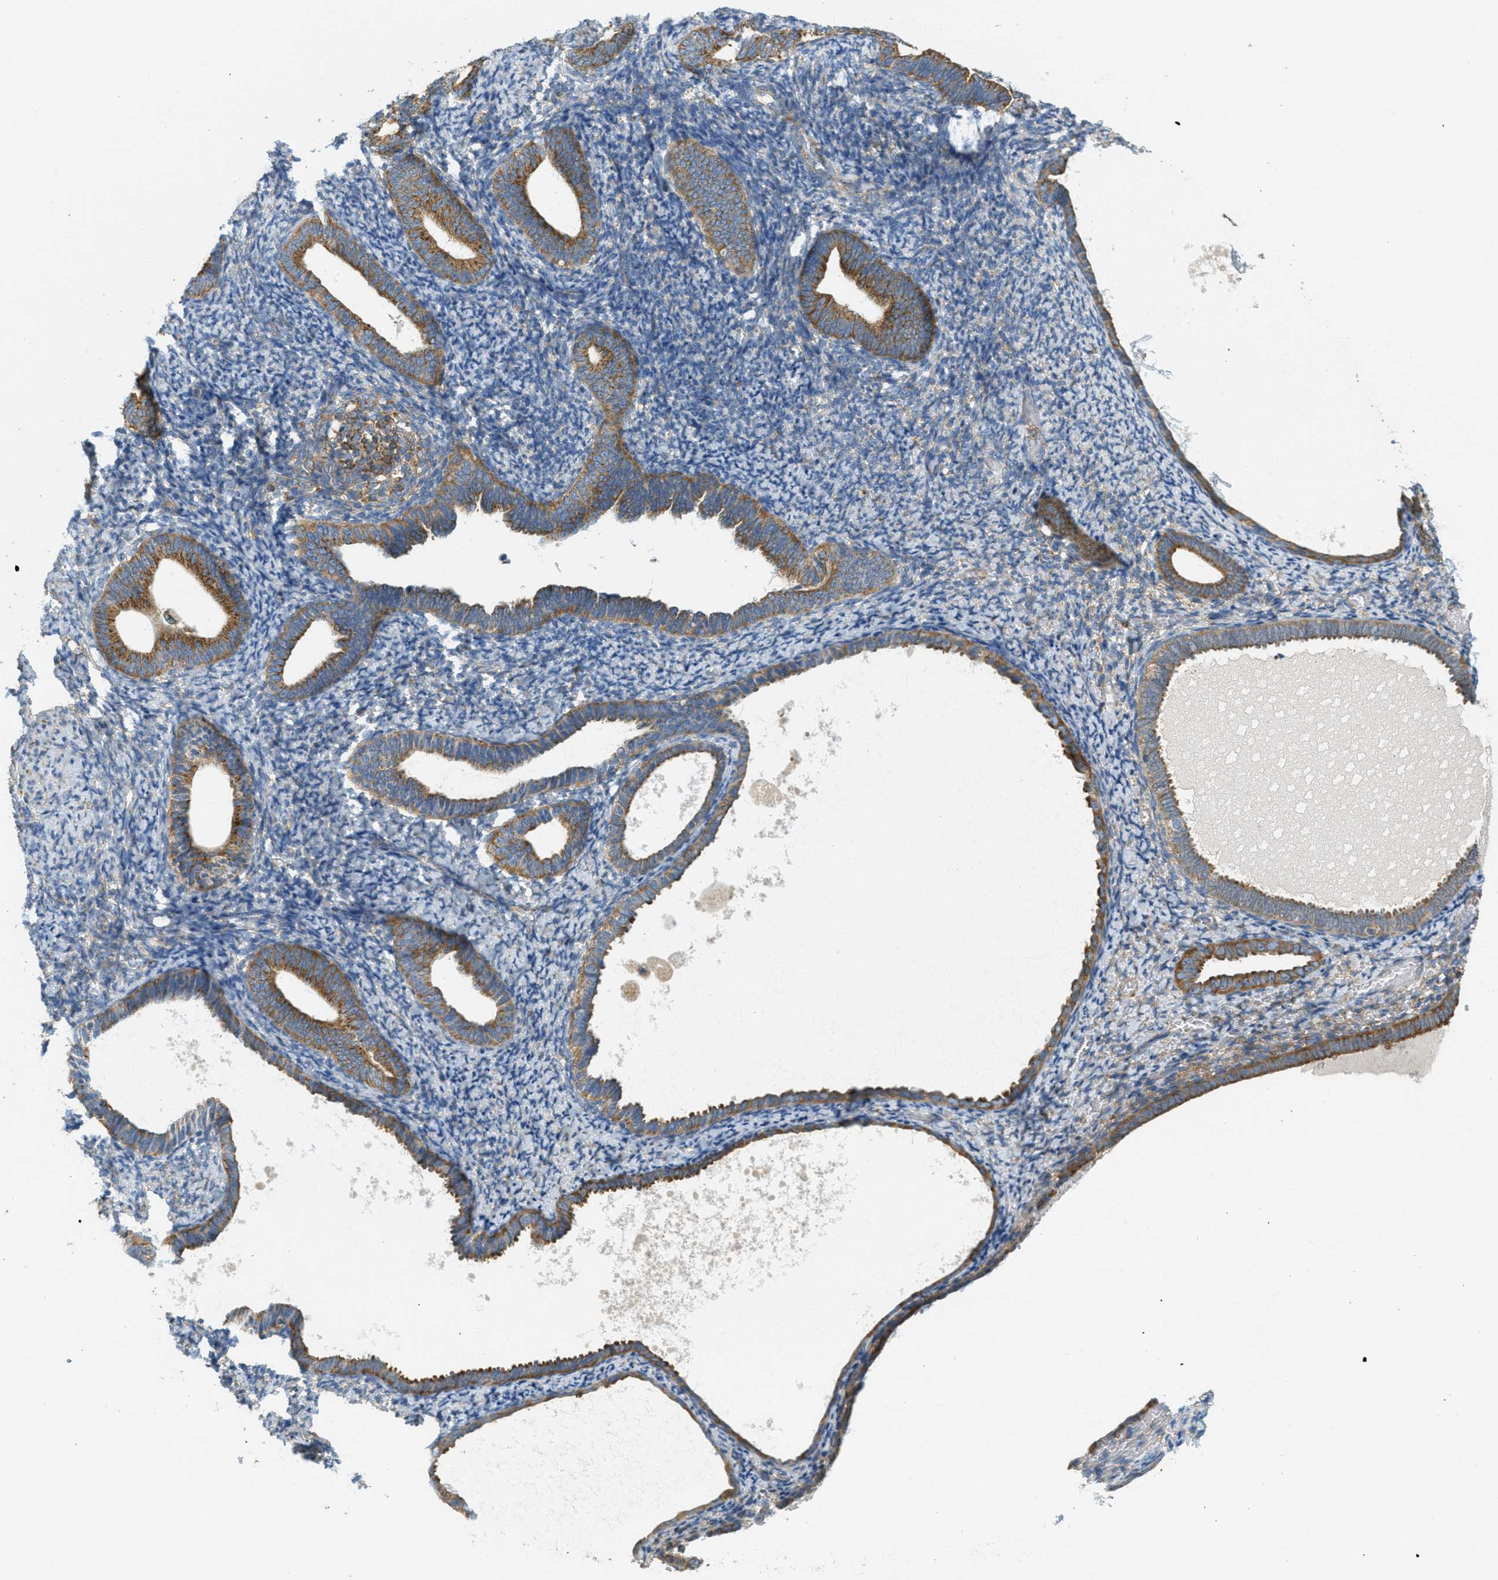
{"staining": {"intensity": "weak", "quantity": "<25%", "location": "cytoplasmic/membranous"}, "tissue": "endometrium", "cell_type": "Cells in endometrial stroma", "image_type": "normal", "snomed": [{"axis": "morphology", "description": "Normal tissue, NOS"}, {"axis": "topography", "description": "Endometrium"}], "caption": "This image is of unremarkable endometrium stained with IHC to label a protein in brown with the nuclei are counter-stained blue. There is no expression in cells in endometrial stroma.", "gene": "ABCF1", "patient": {"sex": "female", "age": 66}}